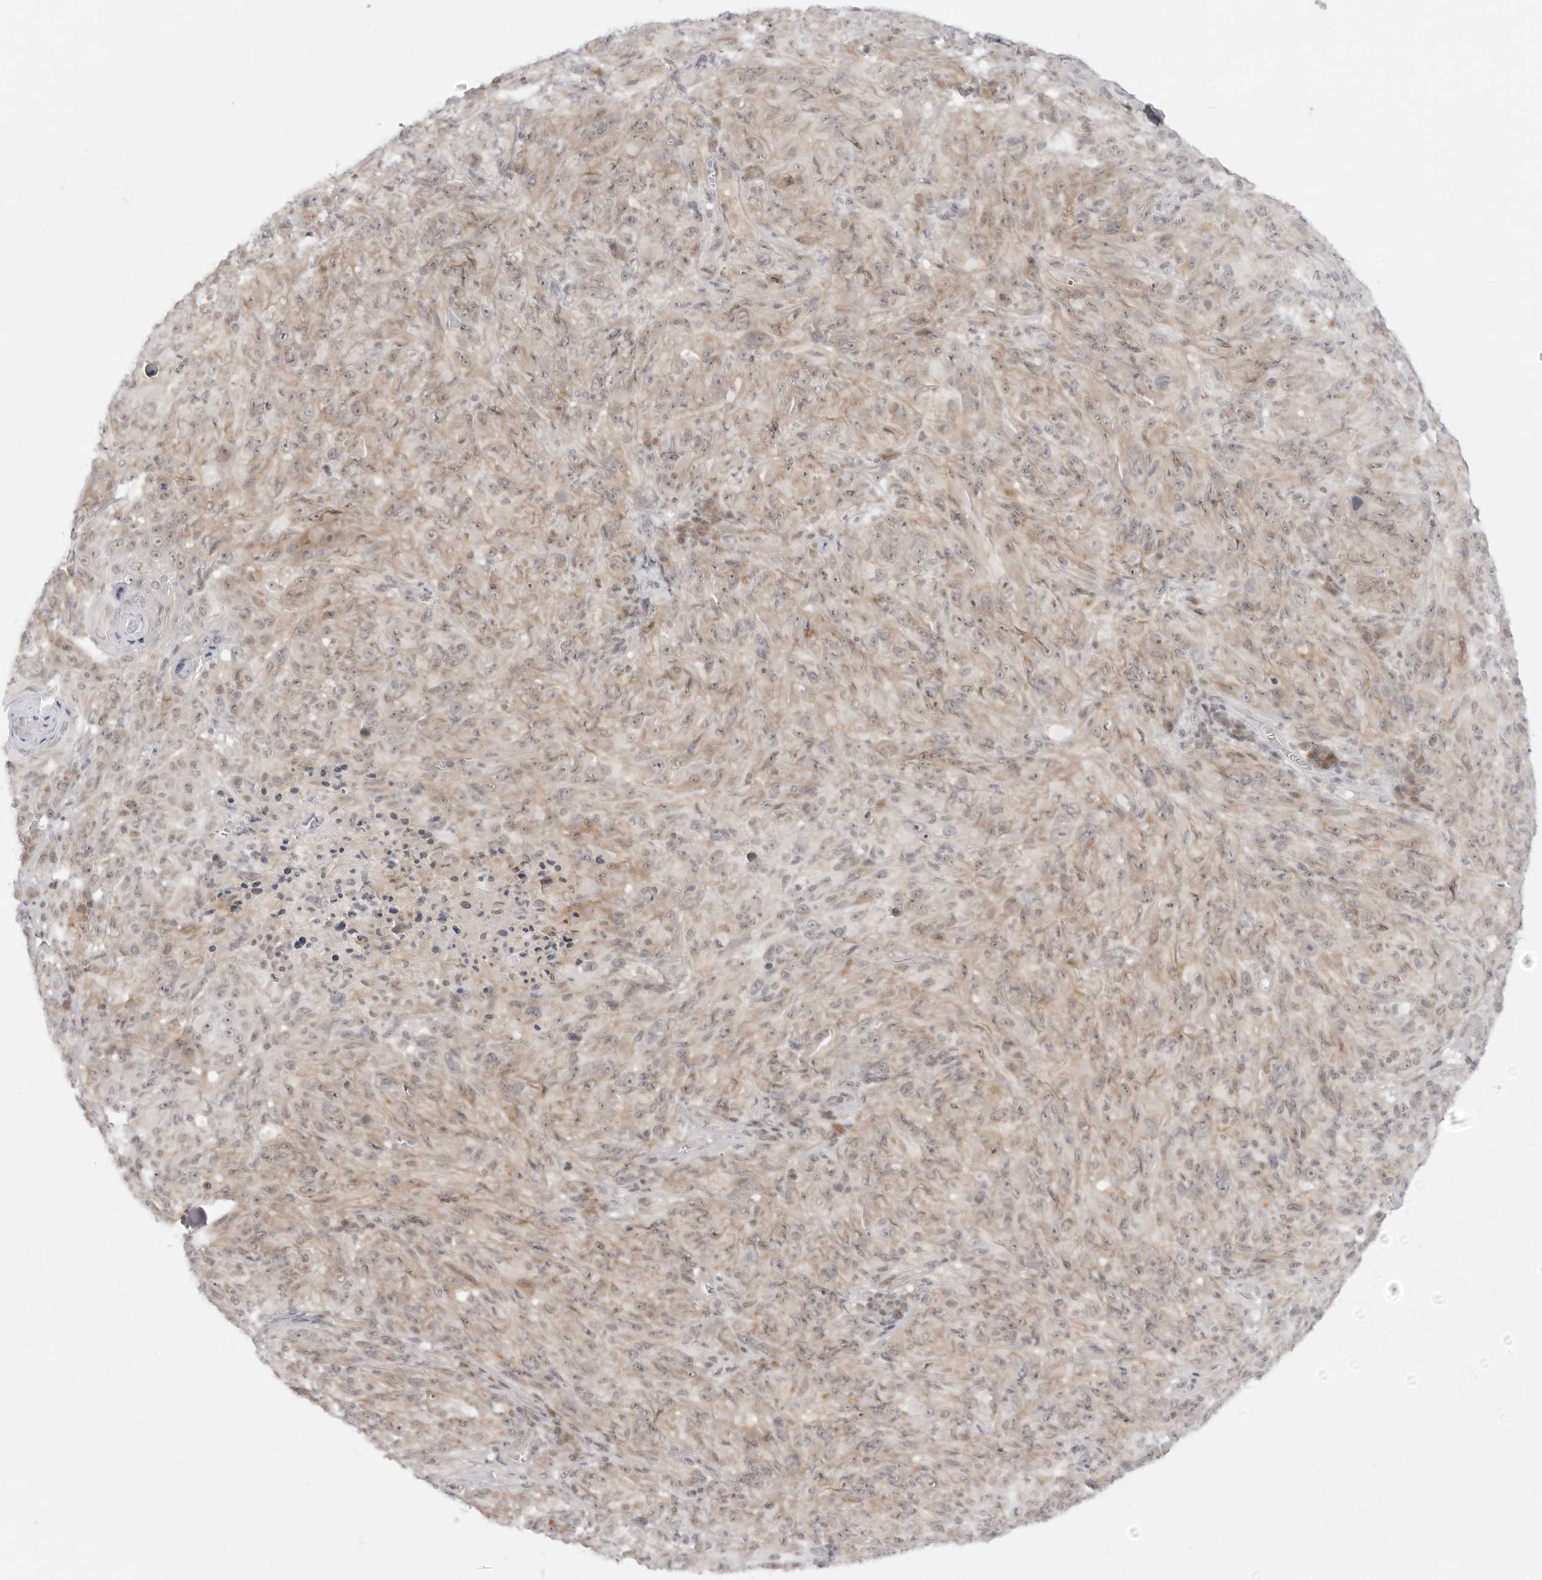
{"staining": {"intensity": "weak", "quantity": ">75%", "location": "cytoplasmic/membranous"}, "tissue": "melanoma", "cell_type": "Tumor cells", "image_type": "cancer", "snomed": [{"axis": "morphology", "description": "Malignant melanoma, NOS"}, {"axis": "topography", "description": "Skin of head"}], "caption": "Immunohistochemistry (IHC) staining of malignant melanoma, which reveals low levels of weak cytoplasmic/membranous staining in approximately >75% of tumor cells indicating weak cytoplasmic/membranous protein staining. The staining was performed using DAB (brown) for protein detection and nuclei were counterstained in hematoxylin (blue).", "gene": "PPP2R5C", "patient": {"sex": "male", "age": 96}}